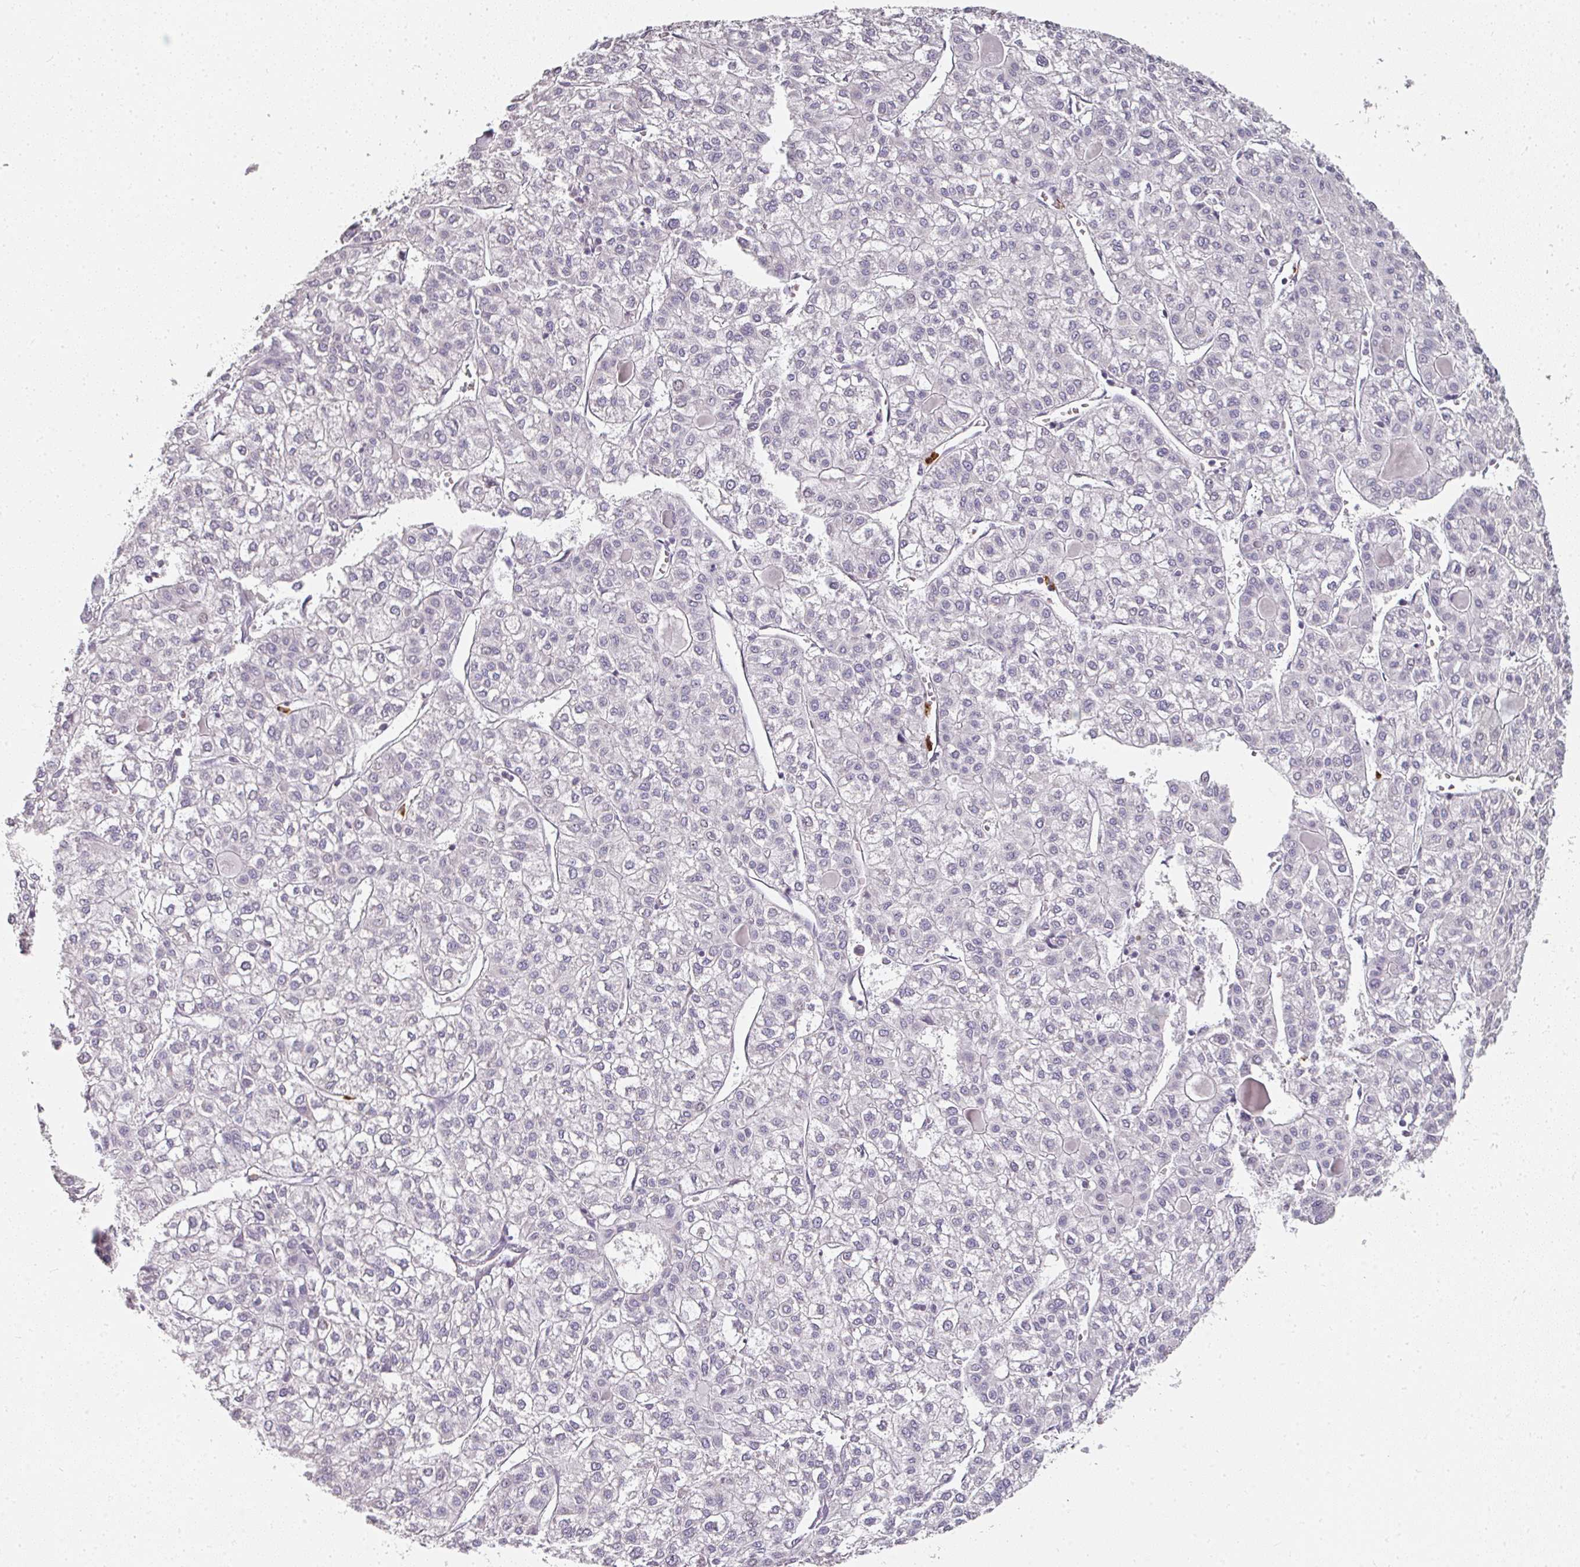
{"staining": {"intensity": "negative", "quantity": "none", "location": "none"}, "tissue": "liver cancer", "cell_type": "Tumor cells", "image_type": "cancer", "snomed": [{"axis": "morphology", "description": "Carcinoma, Hepatocellular, NOS"}, {"axis": "topography", "description": "Liver"}], "caption": "Liver hepatocellular carcinoma stained for a protein using immunohistochemistry demonstrates no positivity tumor cells.", "gene": "CAMP", "patient": {"sex": "female", "age": 43}}